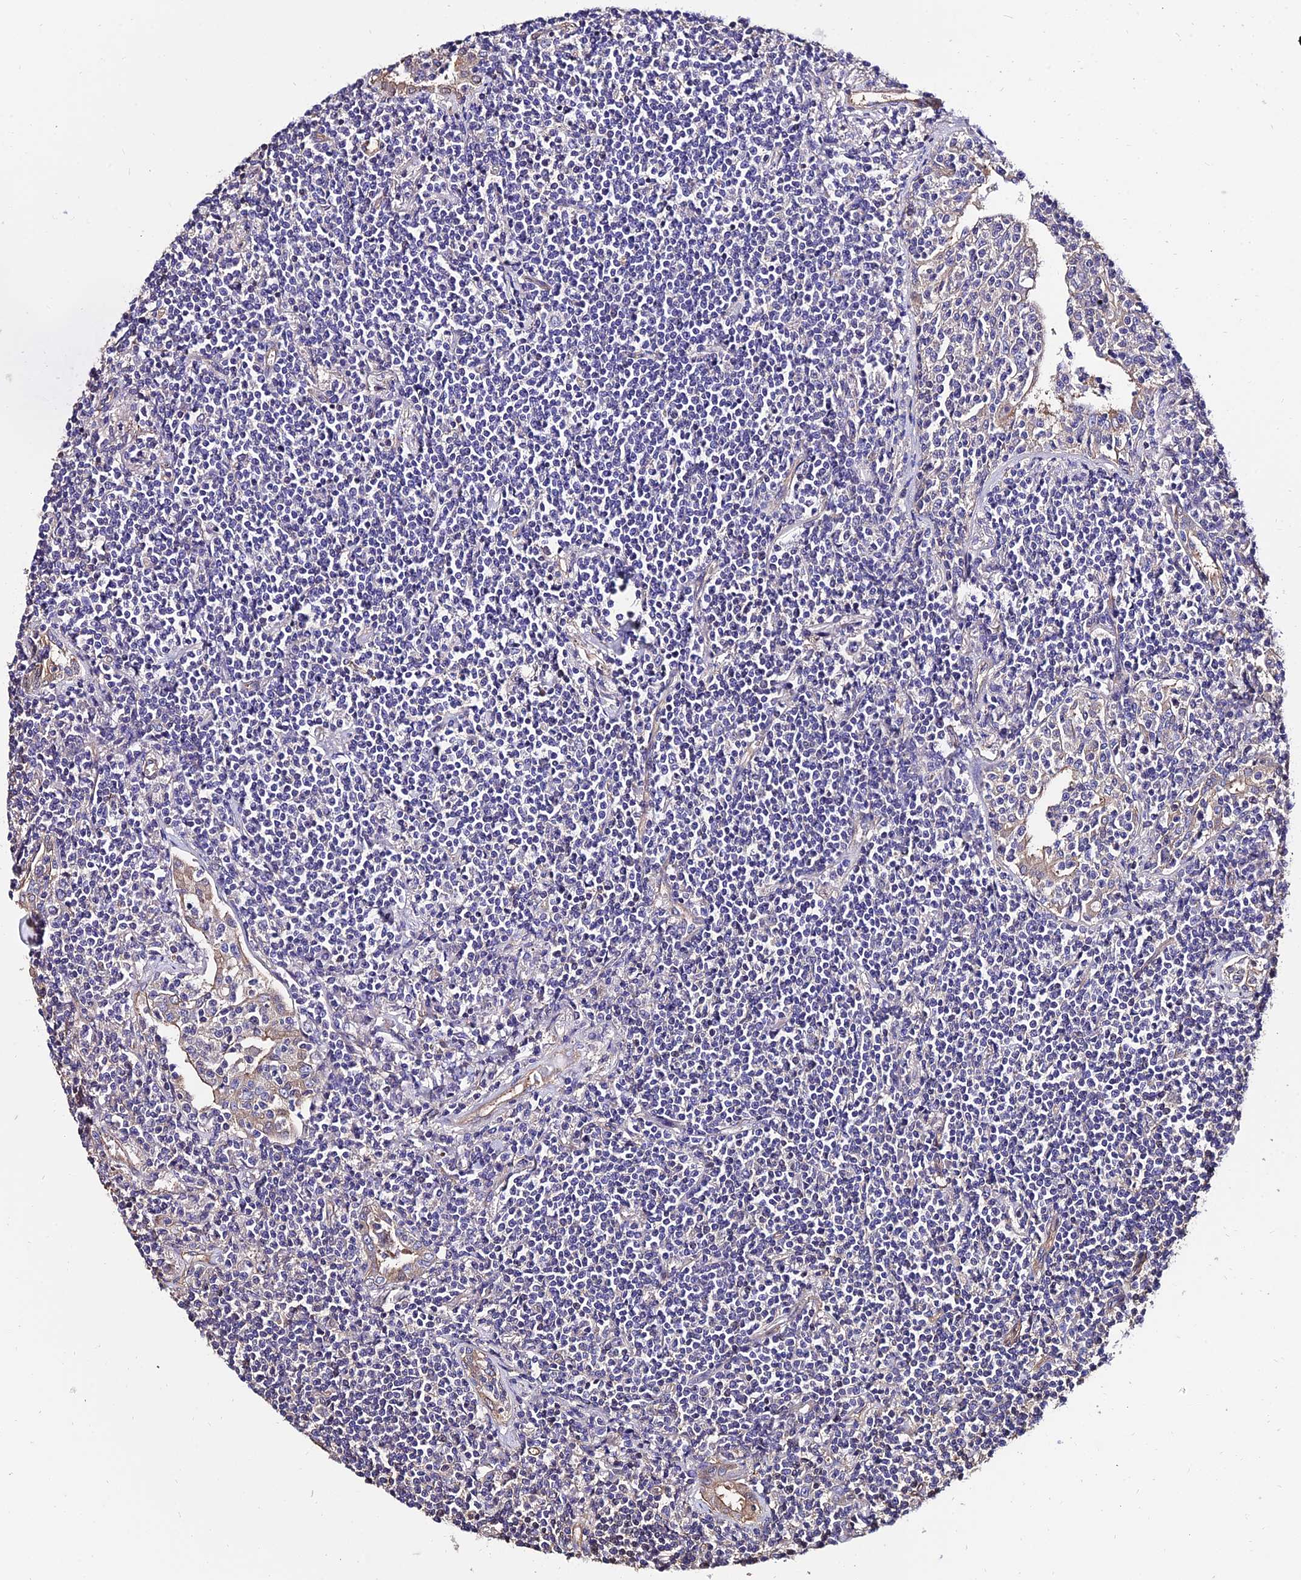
{"staining": {"intensity": "negative", "quantity": "none", "location": "none"}, "tissue": "lymphoma", "cell_type": "Tumor cells", "image_type": "cancer", "snomed": [{"axis": "morphology", "description": "Malignant lymphoma, non-Hodgkin's type, Low grade"}, {"axis": "topography", "description": "Lung"}], "caption": "IHC of malignant lymphoma, non-Hodgkin's type (low-grade) reveals no staining in tumor cells. Nuclei are stained in blue.", "gene": "CALM2", "patient": {"sex": "female", "age": 71}}